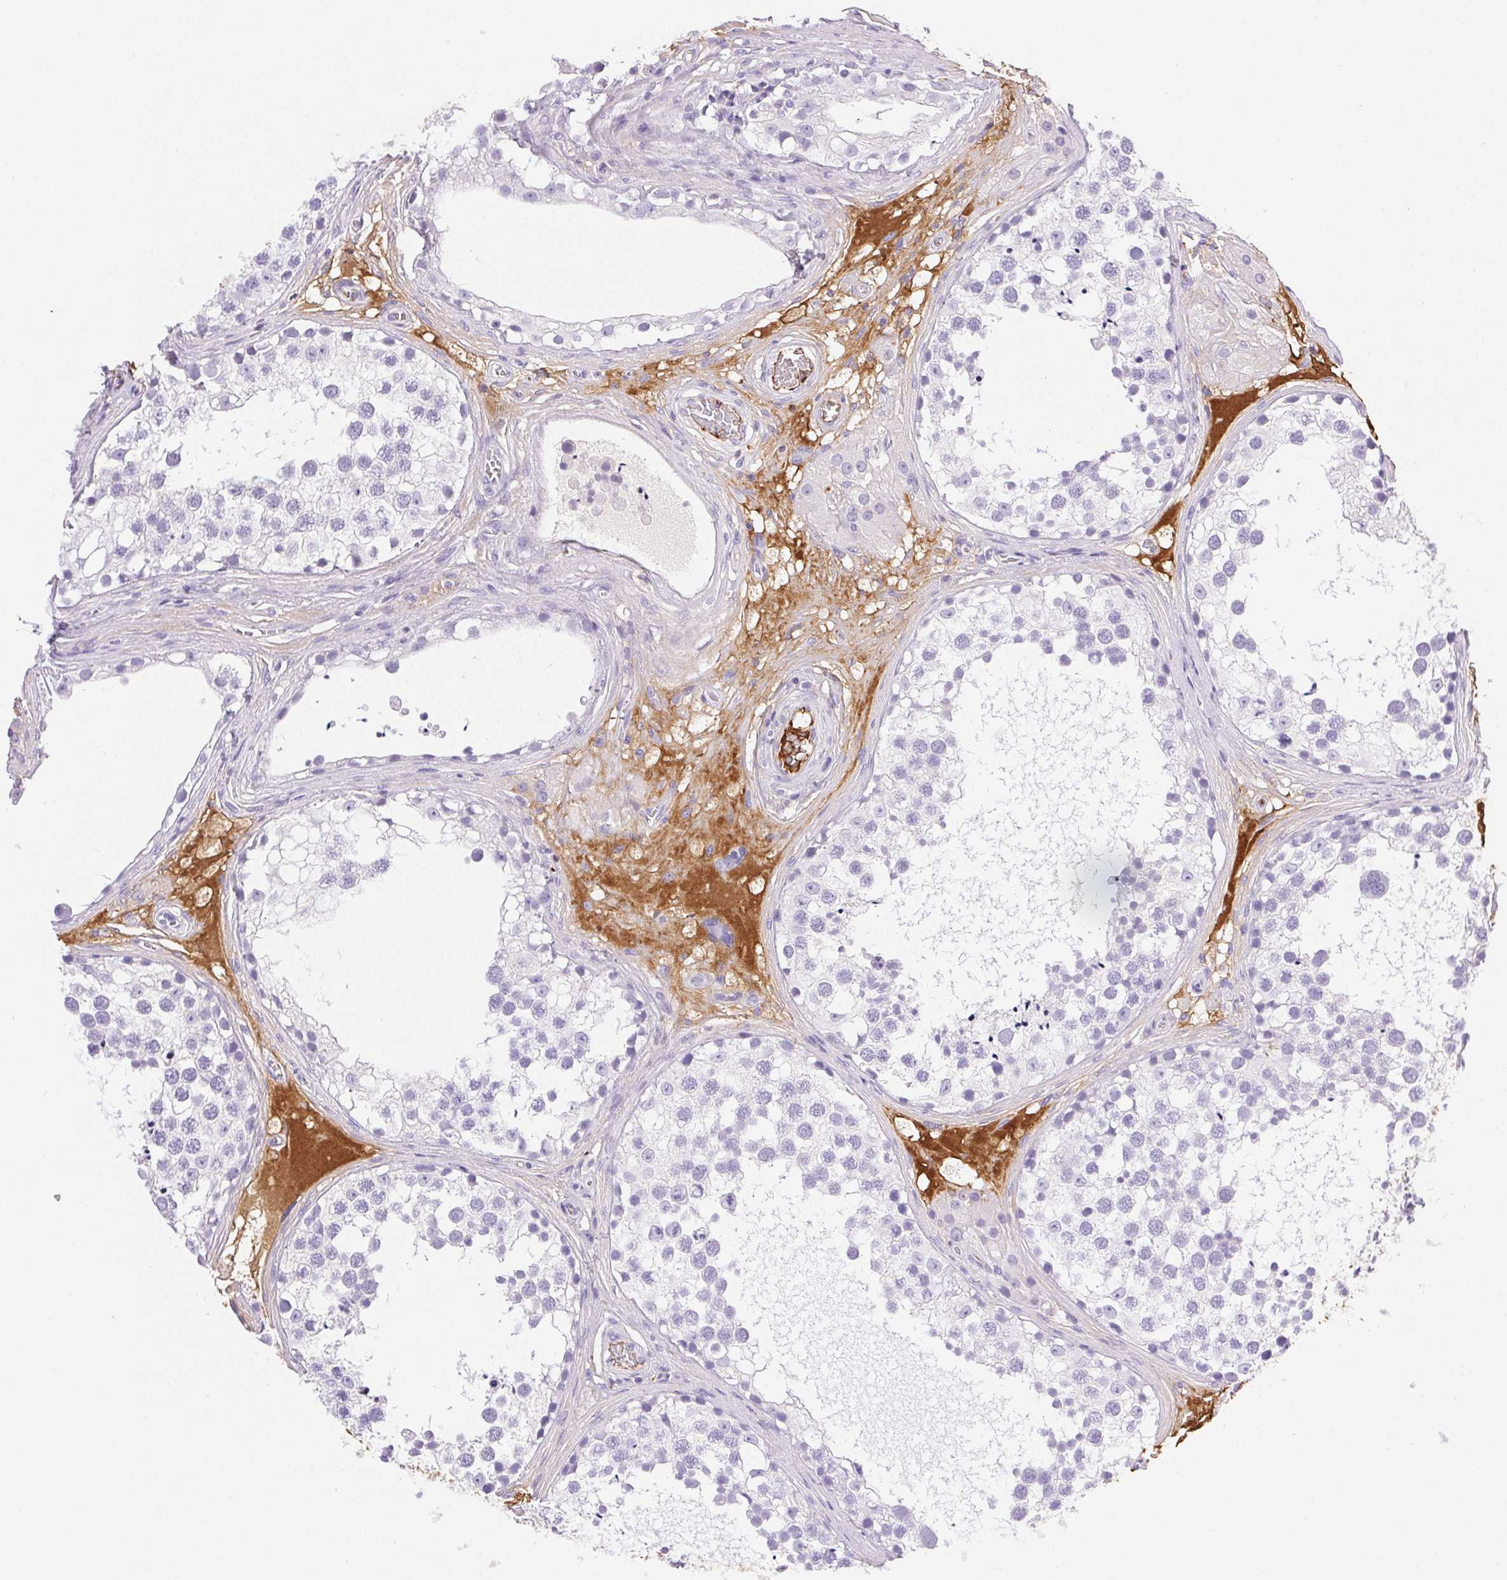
{"staining": {"intensity": "negative", "quantity": "none", "location": "none"}, "tissue": "testis", "cell_type": "Cells in seminiferous ducts", "image_type": "normal", "snomed": [{"axis": "morphology", "description": "Normal tissue, NOS"}, {"axis": "morphology", "description": "Seminoma, NOS"}, {"axis": "topography", "description": "Testis"}], "caption": "This is a histopathology image of immunohistochemistry staining of benign testis, which shows no expression in cells in seminiferous ducts. (DAB immunohistochemistry (IHC) visualized using brightfield microscopy, high magnification).", "gene": "FGA", "patient": {"sex": "male", "age": 65}}